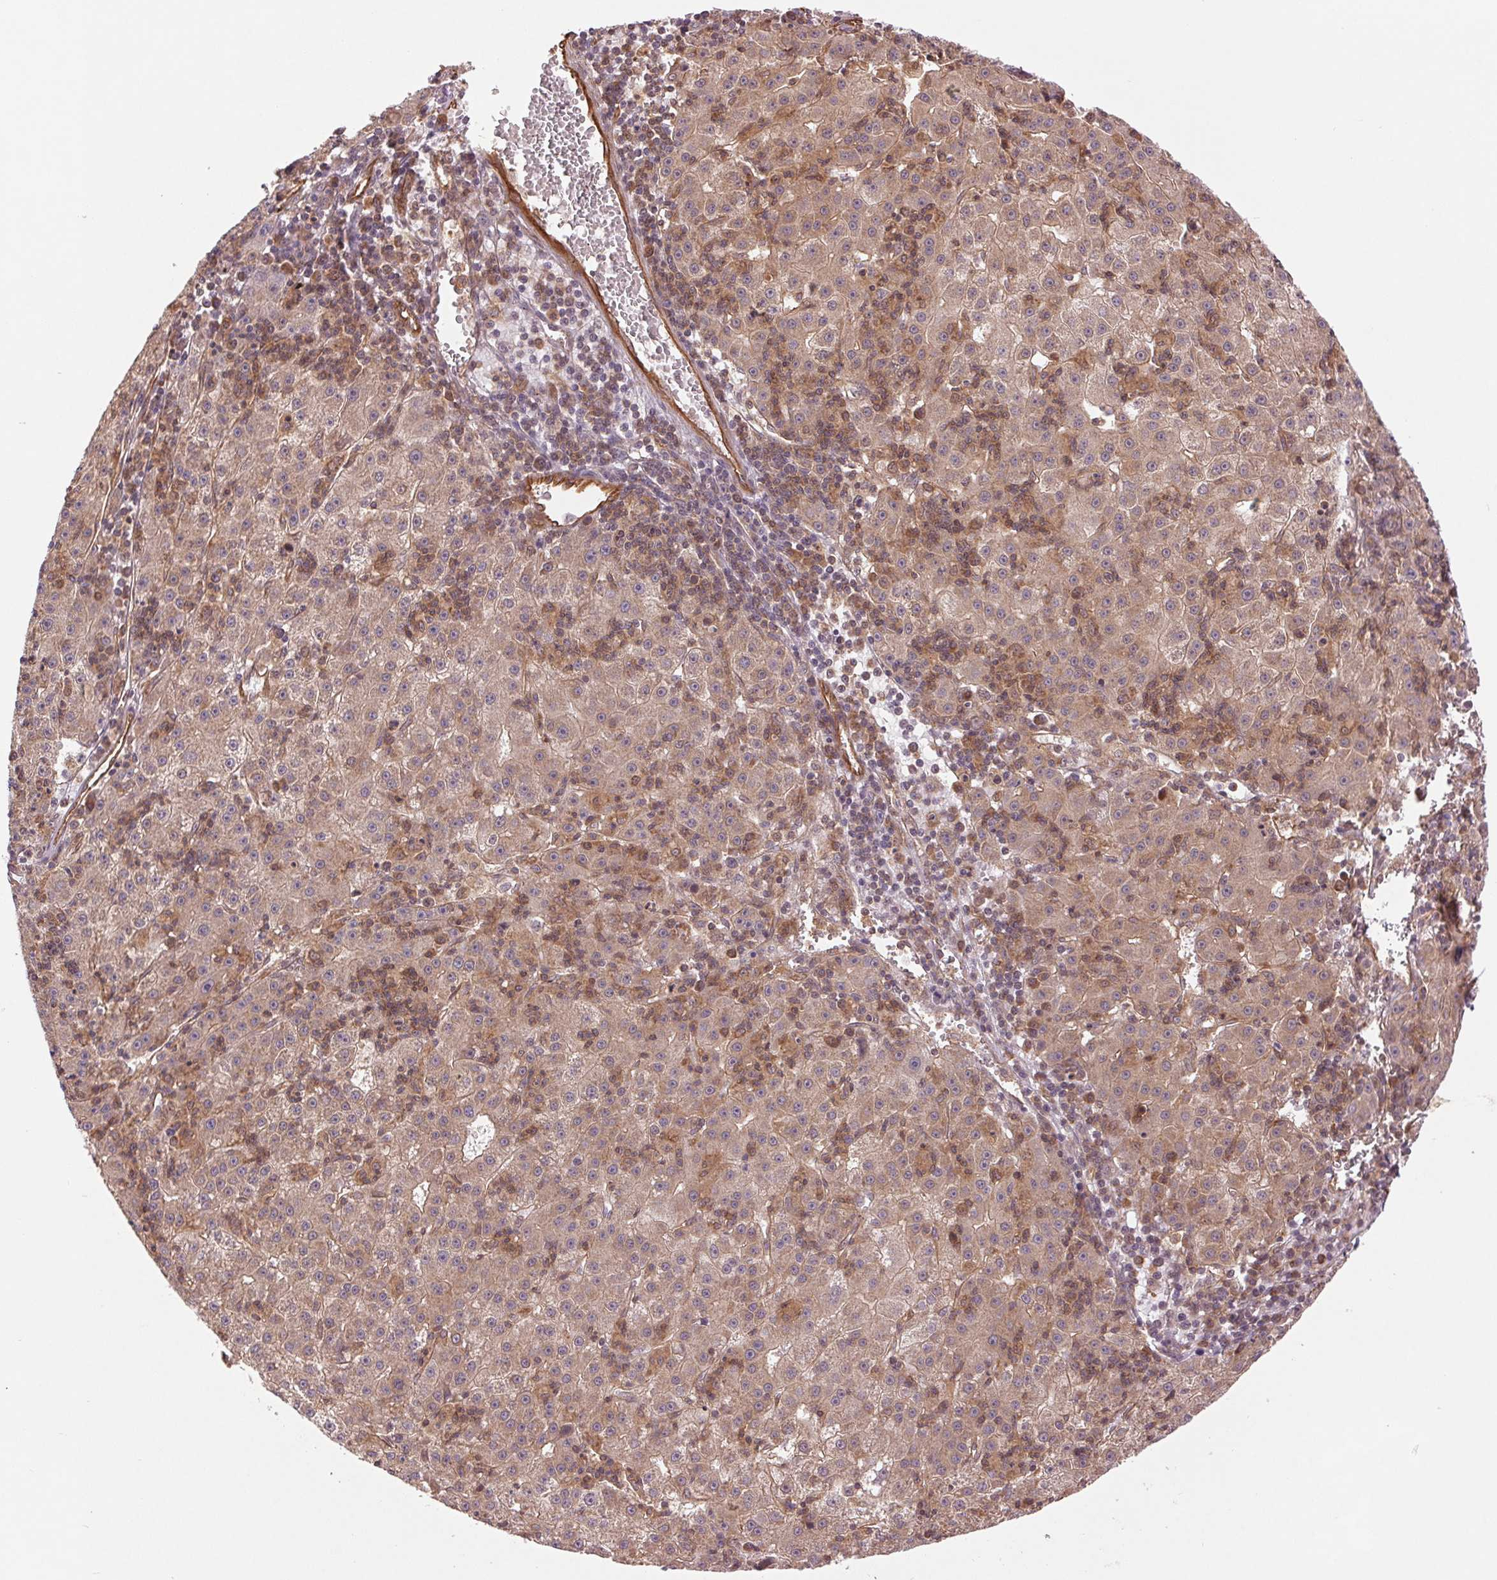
{"staining": {"intensity": "negative", "quantity": "none", "location": "none"}, "tissue": "liver cancer", "cell_type": "Tumor cells", "image_type": "cancer", "snomed": [{"axis": "morphology", "description": "Carcinoma, Hepatocellular, NOS"}, {"axis": "topography", "description": "Liver"}], "caption": "A photomicrograph of human hepatocellular carcinoma (liver) is negative for staining in tumor cells.", "gene": "STARD7", "patient": {"sex": "male", "age": 76}}